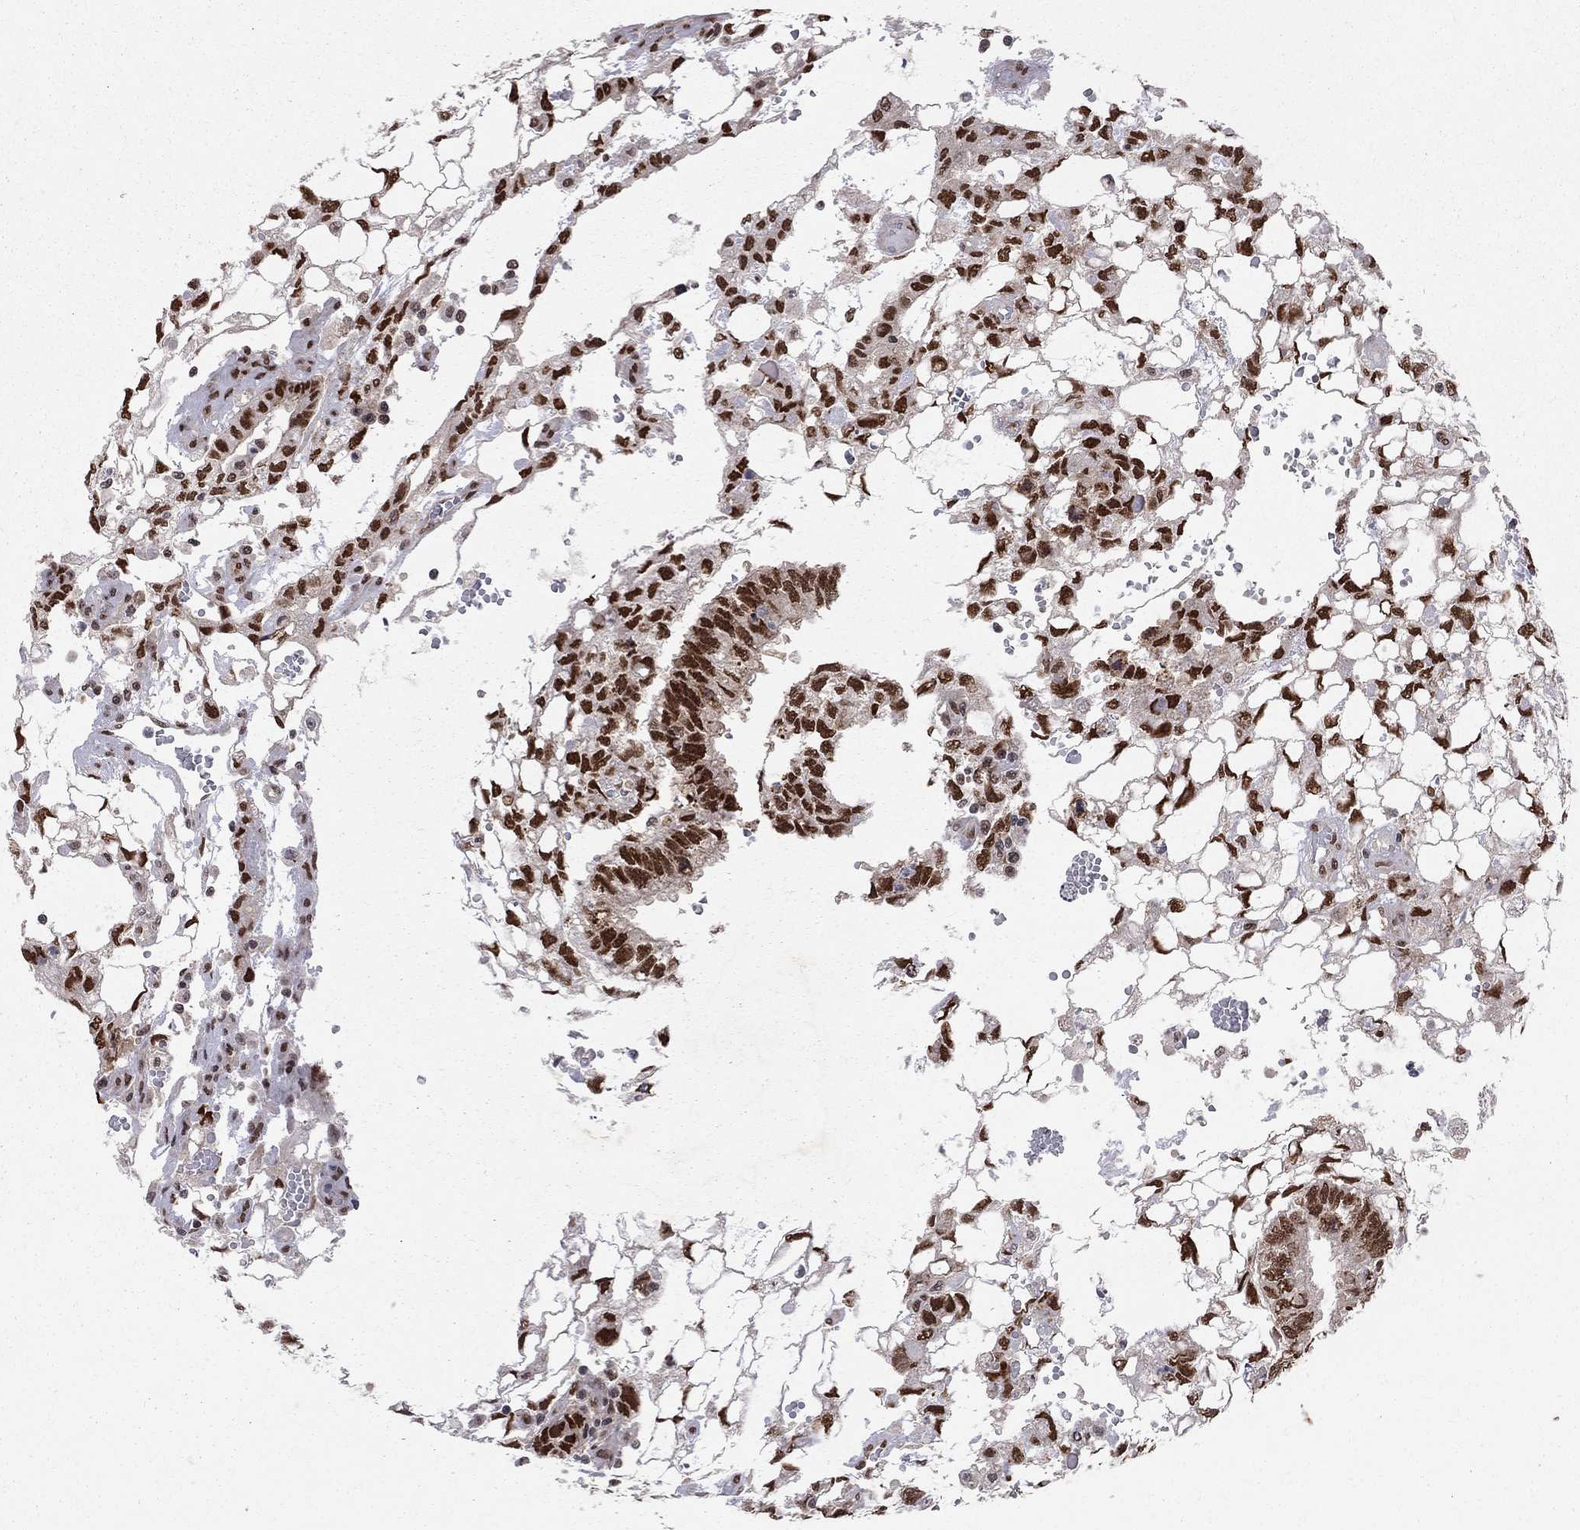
{"staining": {"intensity": "strong", "quantity": ">75%", "location": "nuclear"}, "tissue": "testis cancer", "cell_type": "Tumor cells", "image_type": "cancer", "snomed": [{"axis": "morphology", "description": "Carcinoma, Embryonal, NOS"}, {"axis": "topography", "description": "Testis"}], "caption": "Immunohistochemical staining of human testis embryonal carcinoma shows strong nuclear protein staining in about >75% of tumor cells.", "gene": "SAP30L", "patient": {"sex": "male", "age": 32}}